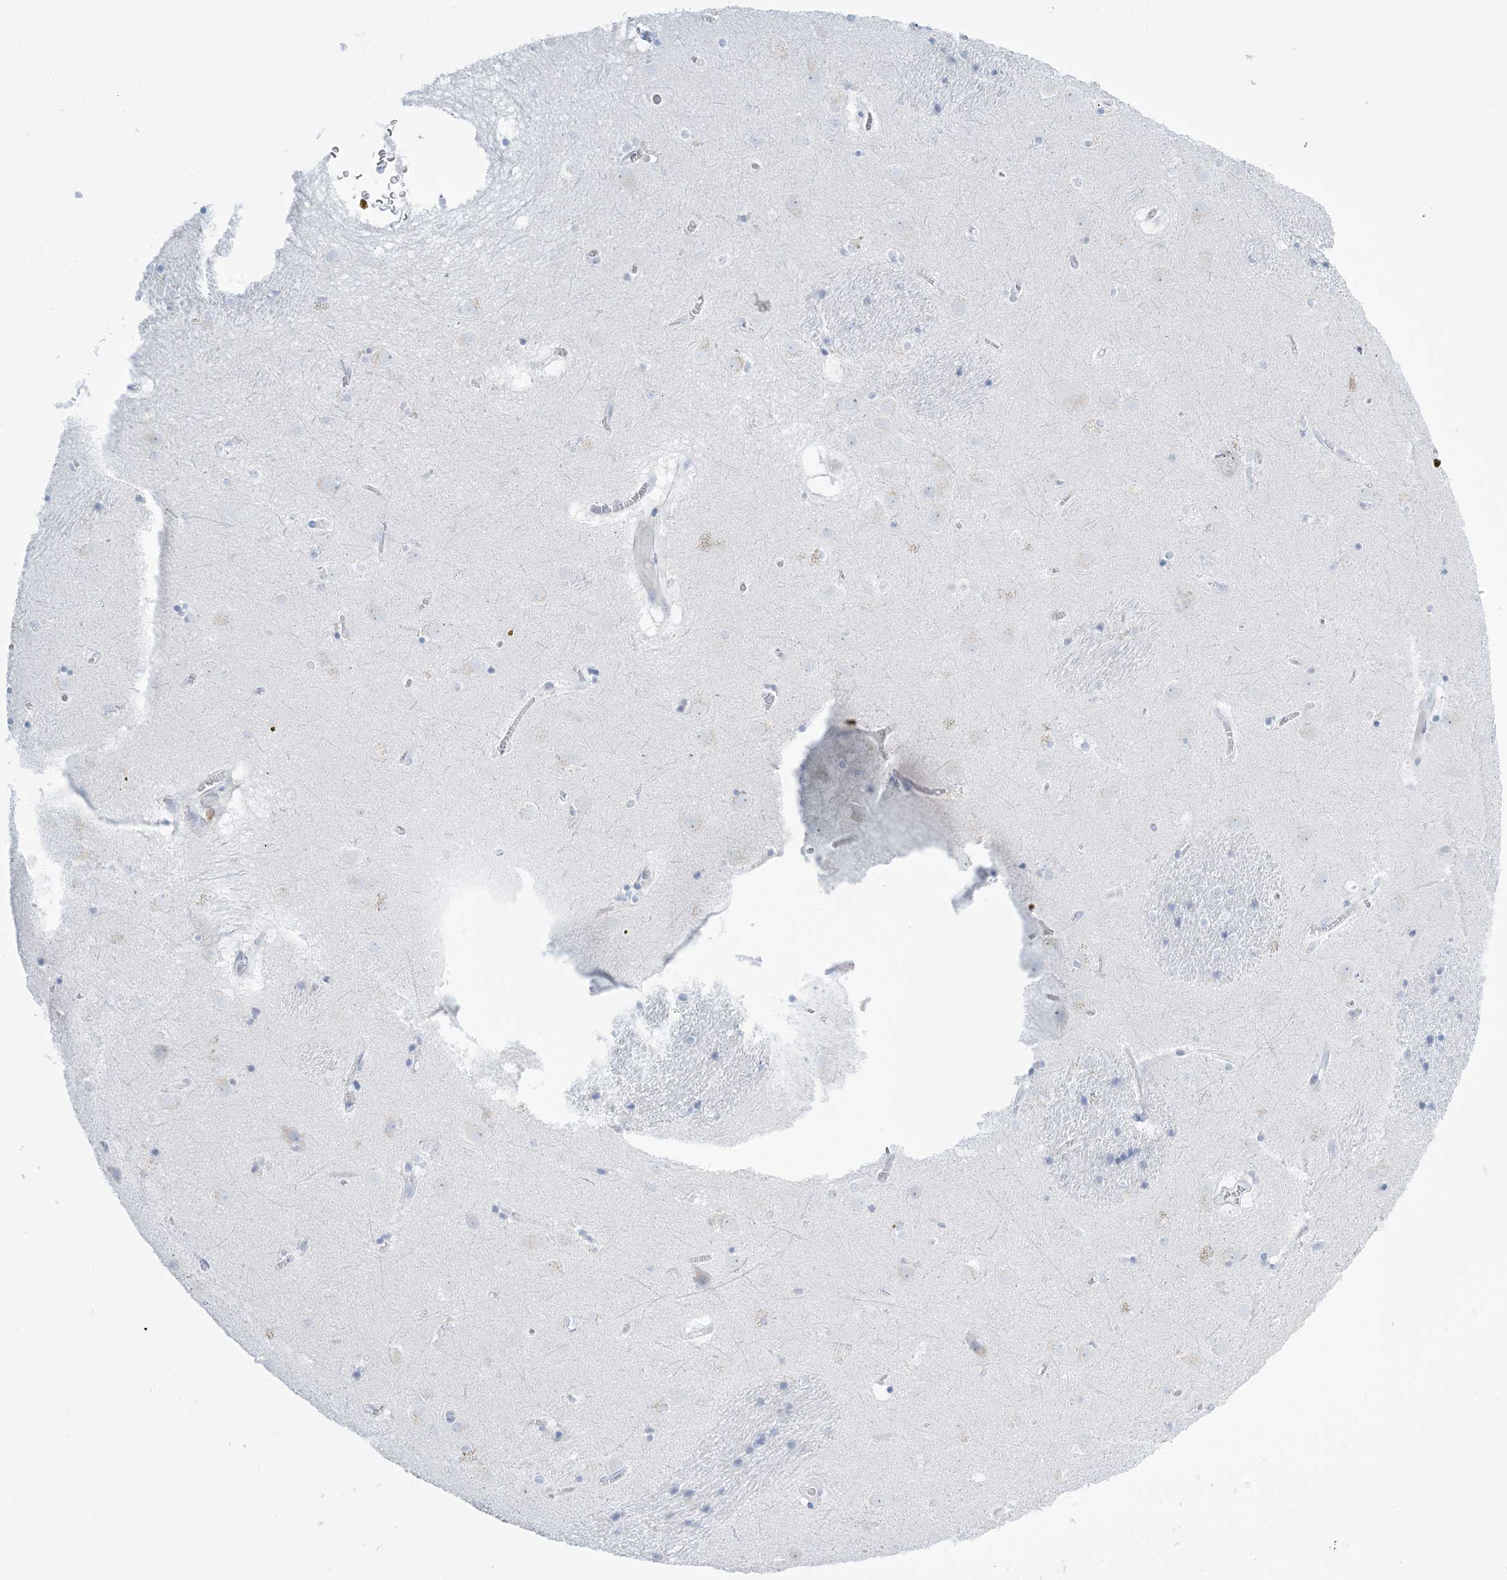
{"staining": {"intensity": "negative", "quantity": "none", "location": "none"}, "tissue": "caudate", "cell_type": "Glial cells", "image_type": "normal", "snomed": [{"axis": "morphology", "description": "Normal tissue, NOS"}, {"axis": "topography", "description": "Lateral ventricle wall"}], "caption": "This image is of benign caudate stained with immunohistochemistry to label a protein in brown with the nuclei are counter-stained blue. There is no staining in glial cells. The staining was performed using DAB to visualize the protein expression in brown, while the nuclei were stained in blue with hematoxylin (Magnification: 20x).", "gene": "AGXT", "patient": {"sex": "male", "age": 70}}